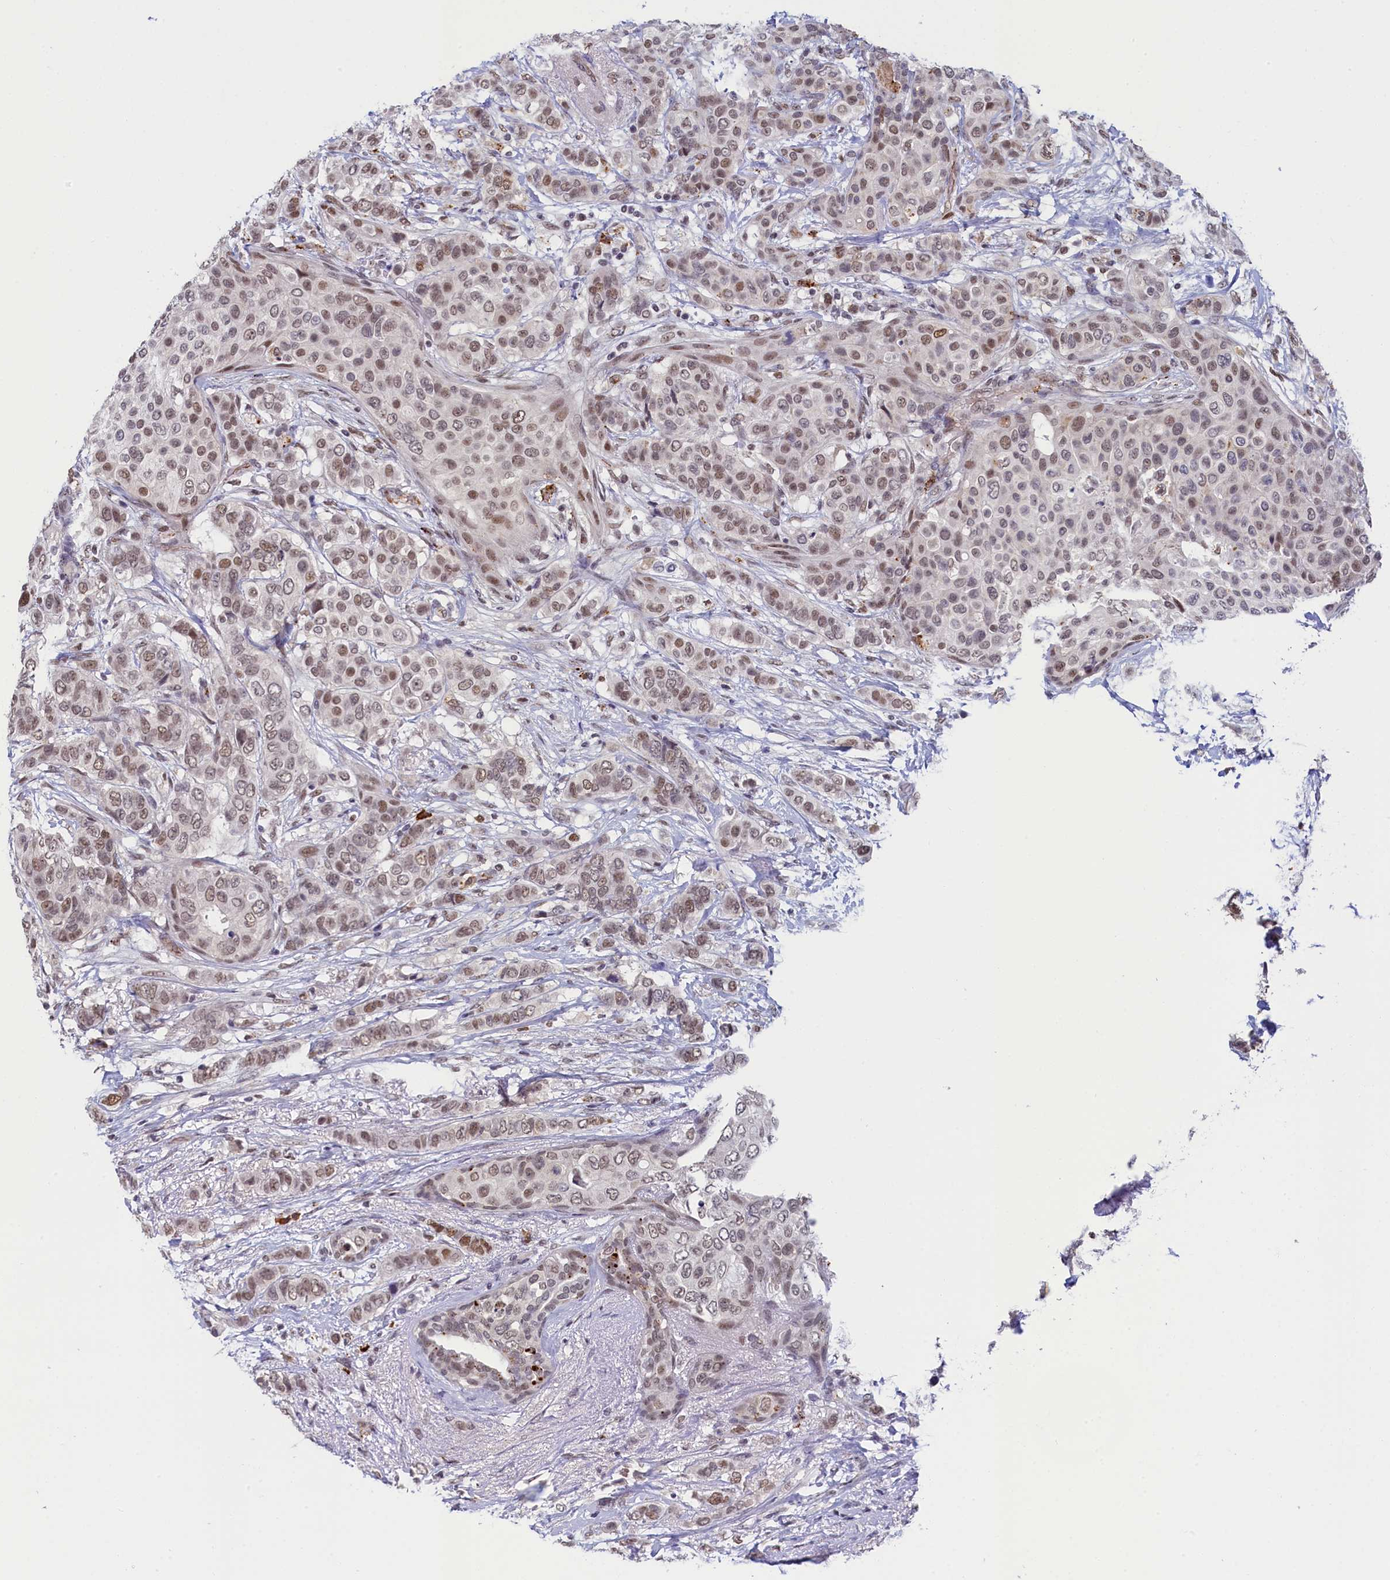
{"staining": {"intensity": "moderate", "quantity": ">75%", "location": "nuclear"}, "tissue": "breast cancer", "cell_type": "Tumor cells", "image_type": "cancer", "snomed": [{"axis": "morphology", "description": "Lobular carcinoma"}, {"axis": "topography", "description": "Breast"}], "caption": "This micrograph reveals immunohistochemistry (IHC) staining of human breast lobular carcinoma, with medium moderate nuclear positivity in approximately >75% of tumor cells.", "gene": "INTS14", "patient": {"sex": "female", "age": 51}}